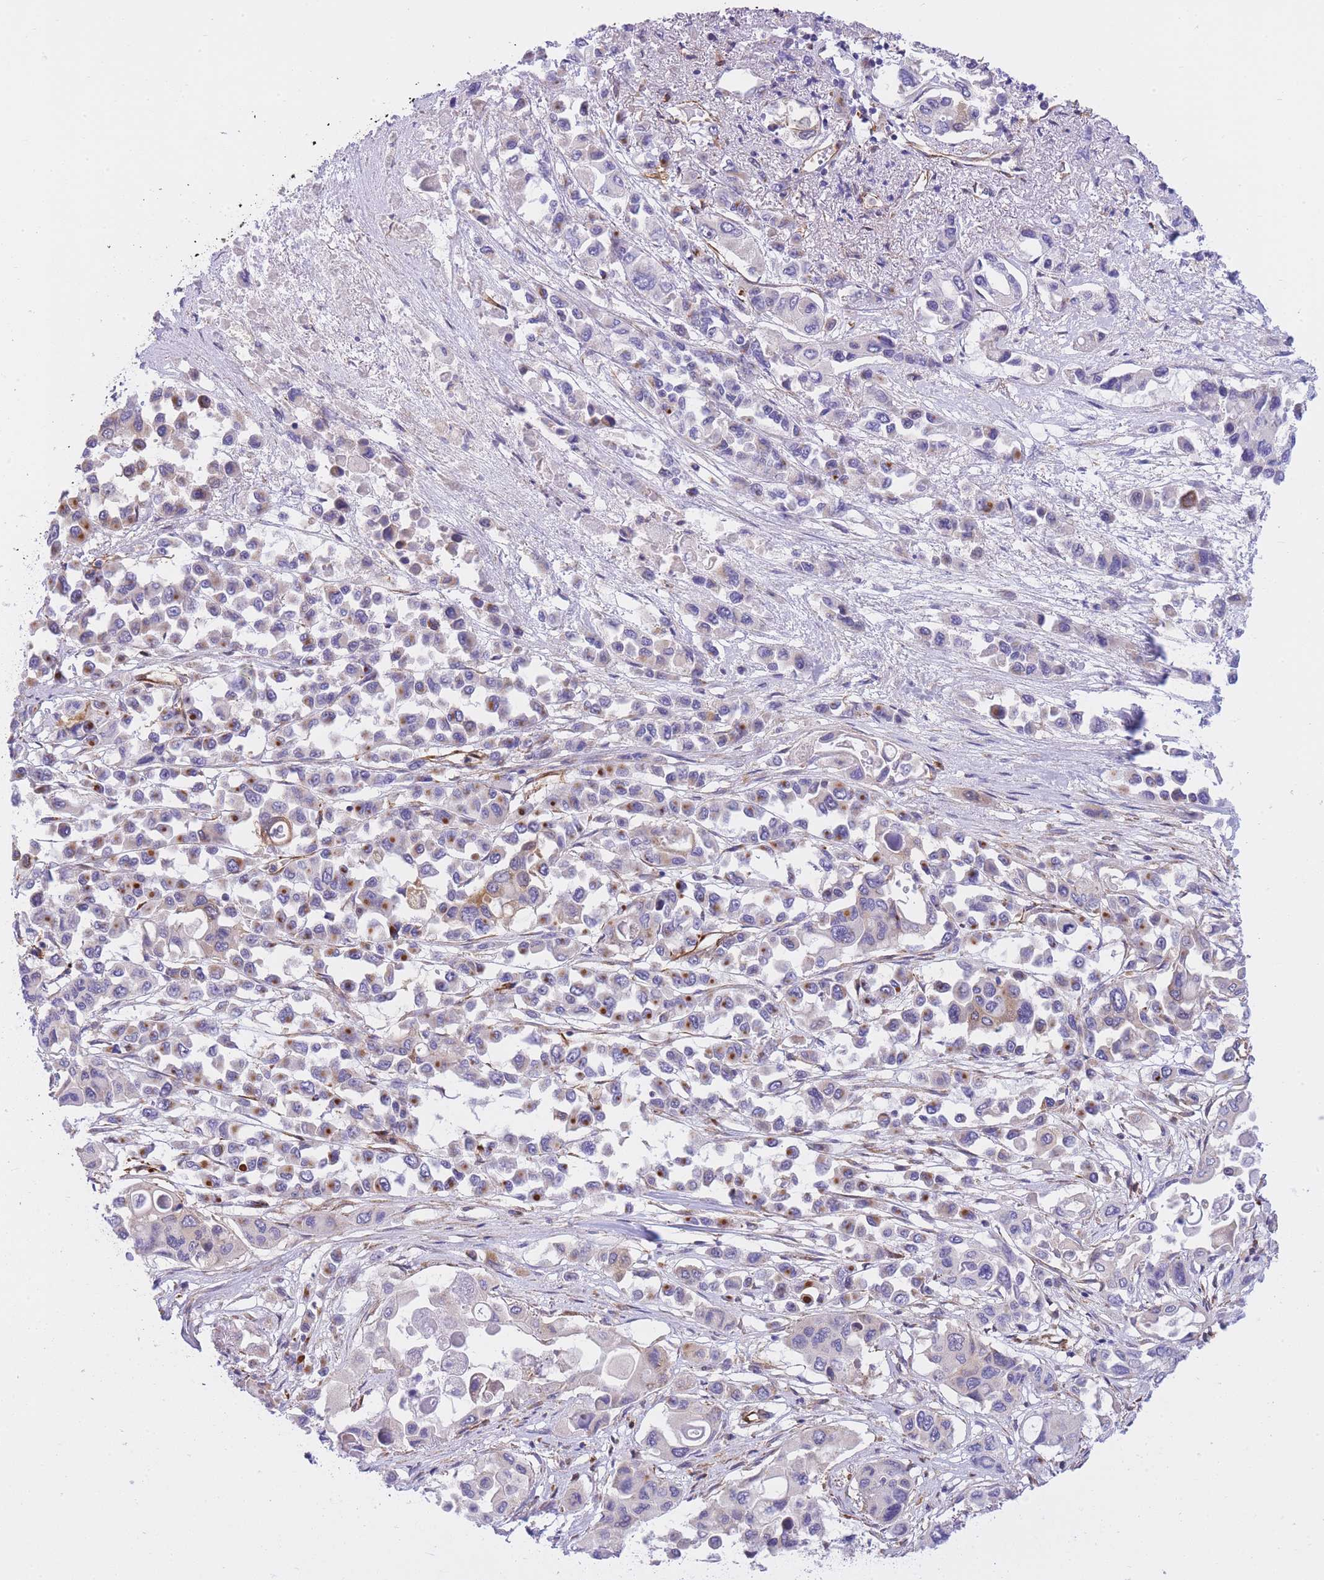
{"staining": {"intensity": "moderate", "quantity": "<25%", "location": "cytoplasmic/membranous"}, "tissue": "pancreatic cancer", "cell_type": "Tumor cells", "image_type": "cancer", "snomed": [{"axis": "morphology", "description": "Adenocarcinoma, NOS"}, {"axis": "topography", "description": "Pancreas"}], "caption": "Immunohistochemistry (DAB) staining of human pancreatic adenocarcinoma displays moderate cytoplasmic/membranous protein expression in approximately <25% of tumor cells.", "gene": "ECPAS", "patient": {"sex": "male", "age": 92}}